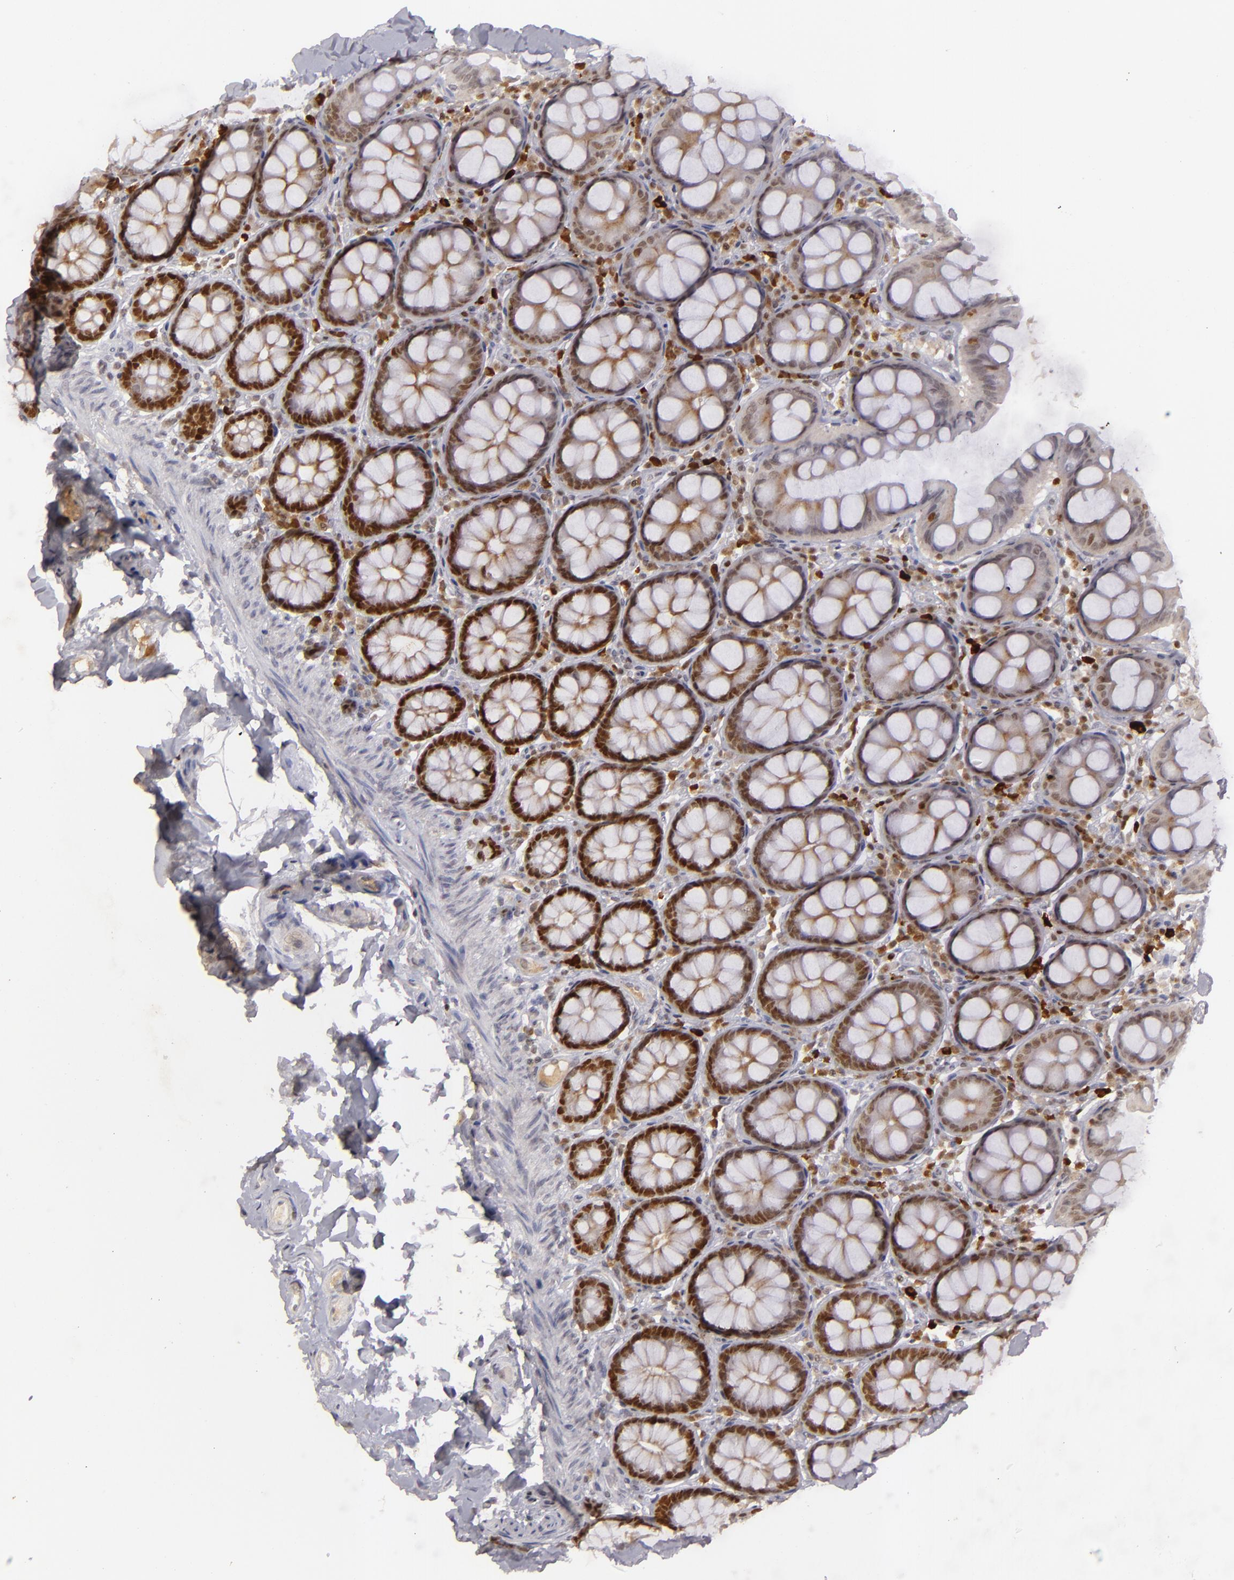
{"staining": {"intensity": "negative", "quantity": "none", "location": "none"}, "tissue": "colon", "cell_type": "Endothelial cells", "image_type": "normal", "snomed": [{"axis": "morphology", "description": "Normal tissue, NOS"}, {"axis": "topography", "description": "Colon"}], "caption": "A high-resolution image shows IHC staining of unremarkable colon, which reveals no significant expression in endothelial cells. (Brightfield microscopy of DAB (3,3'-diaminobenzidine) immunohistochemistry (IHC) at high magnification).", "gene": "FEN1", "patient": {"sex": "female", "age": 61}}